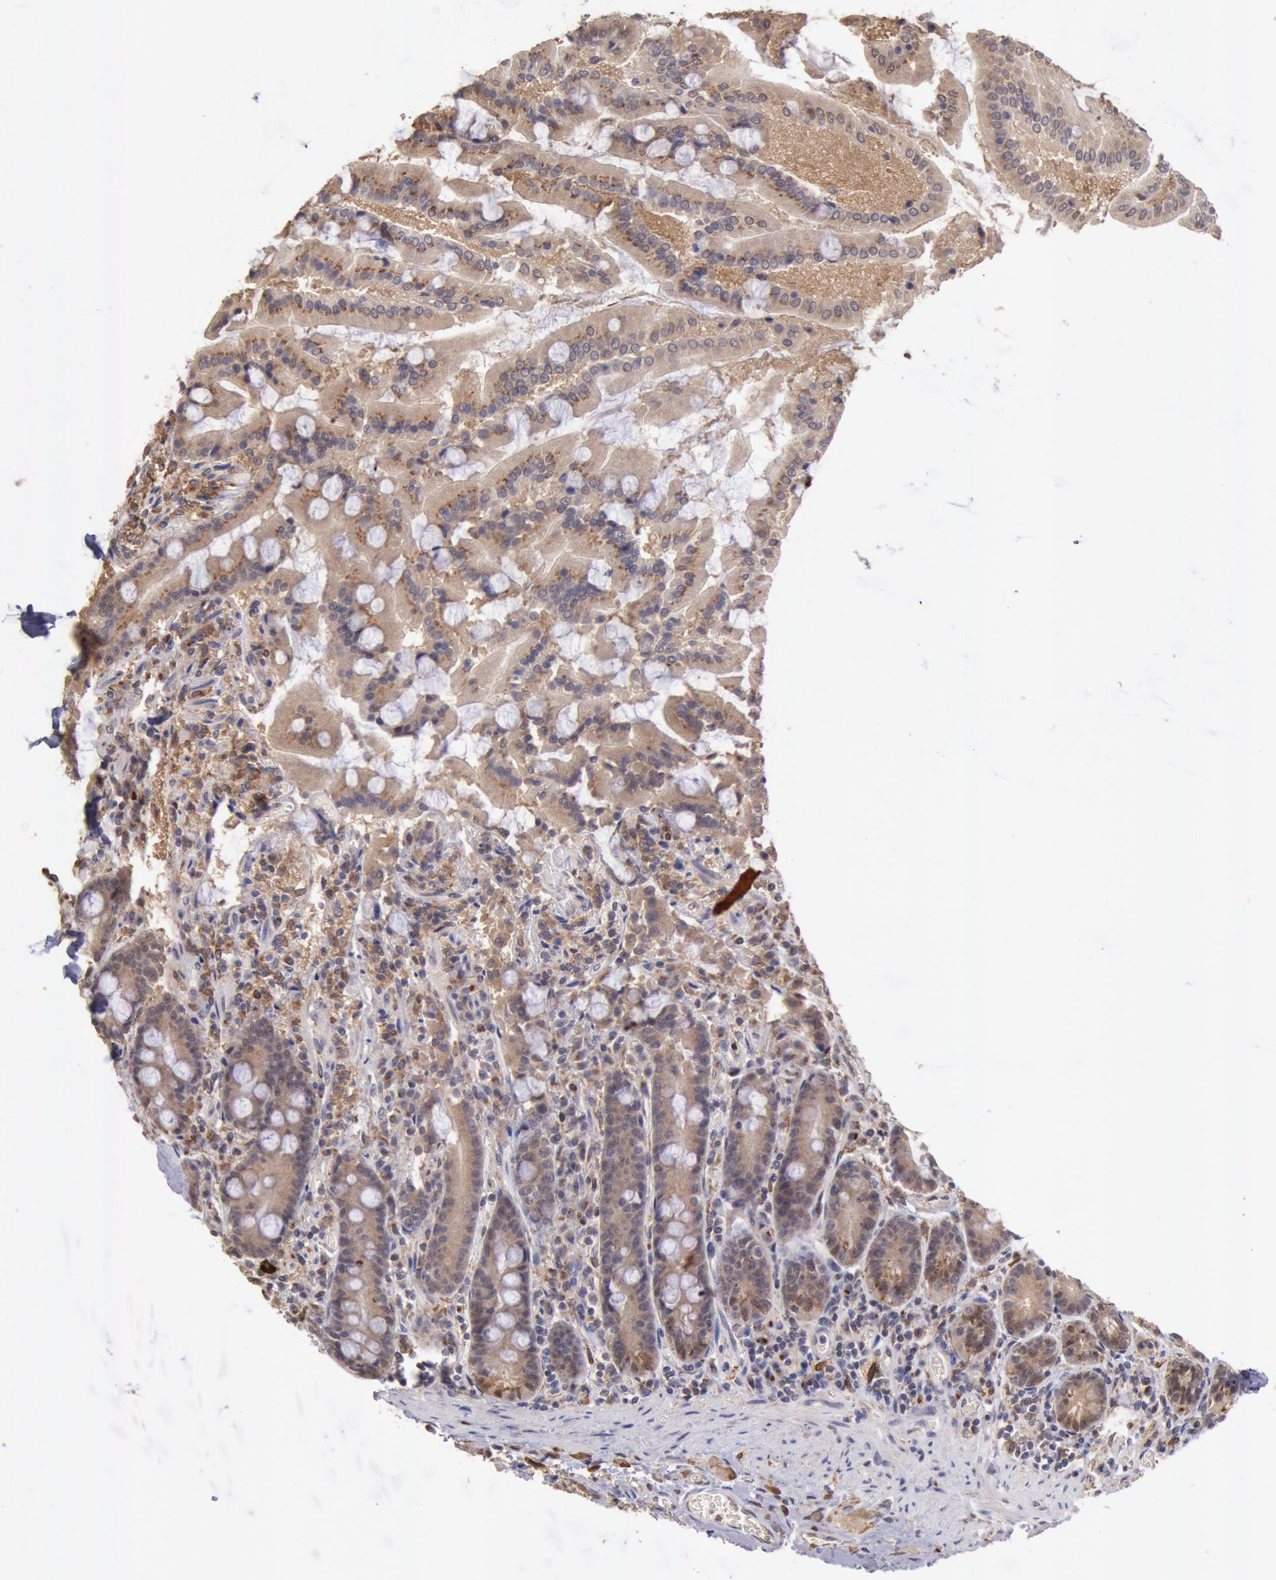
{"staining": {"intensity": "moderate", "quantity": ">75%", "location": "cytoplasmic/membranous"}, "tissue": "duodenum", "cell_type": "Glandular cells", "image_type": "normal", "snomed": [{"axis": "morphology", "description": "Normal tissue, NOS"}, {"axis": "topography", "description": "Duodenum"}], "caption": "Protein staining by immunohistochemistry (IHC) demonstrates moderate cytoplasmic/membranous staining in about >75% of glandular cells in unremarkable duodenum.", "gene": "COMT", "patient": {"sex": "female", "age": 64}}